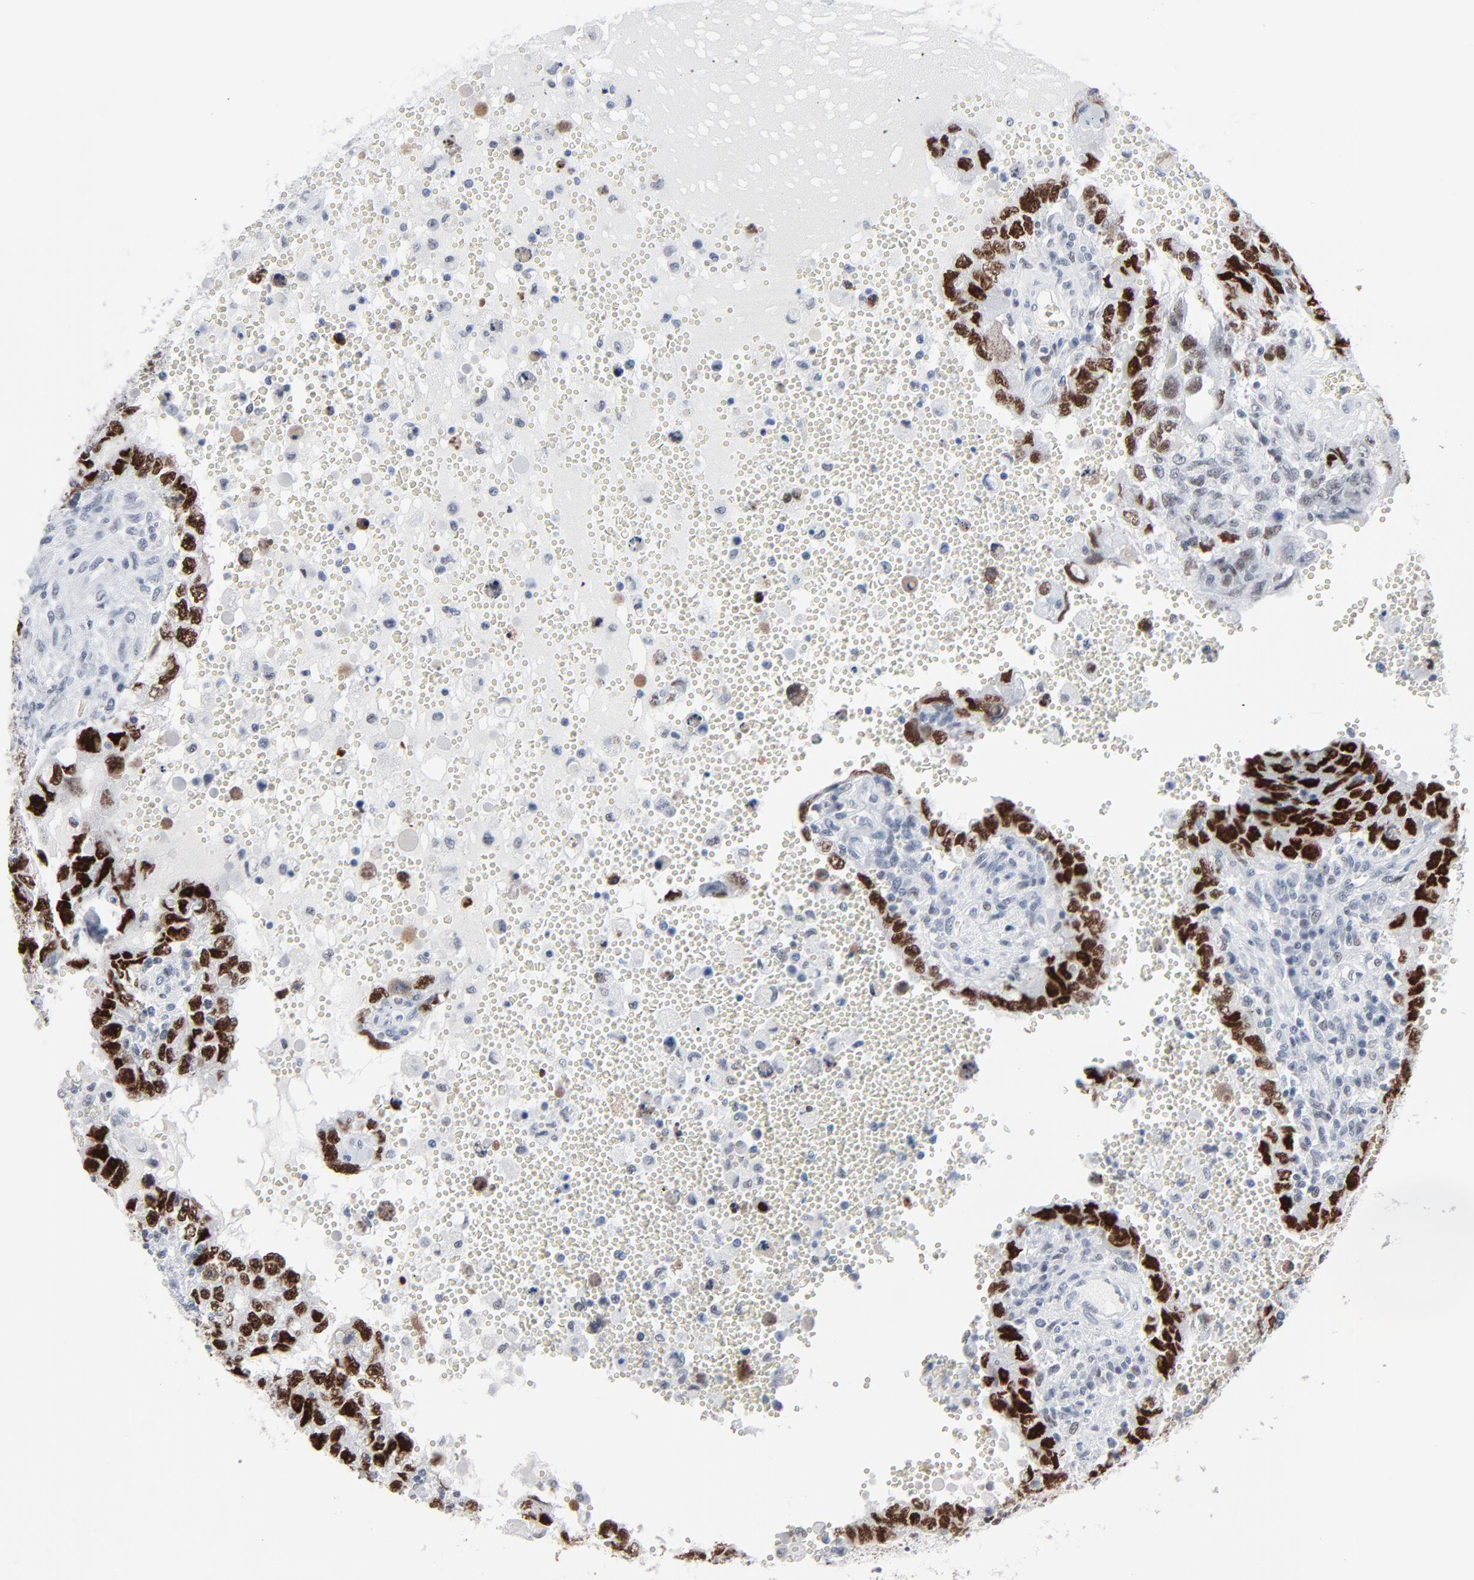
{"staining": {"intensity": "strong", "quantity": ">75%", "location": "nuclear"}, "tissue": "testis cancer", "cell_type": "Tumor cells", "image_type": "cancer", "snomed": [{"axis": "morphology", "description": "Carcinoma, Embryonal, NOS"}, {"axis": "topography", "description": "Testis"}], "caption": "This is an image of immunohistochemistry (IHC) staining of testis cancer (embryonal carcinoma), which shows strong staining in the nuclear of tumor cells.", "gene": "SIRT1", "patient": {"sex": "male", "age": 26}}